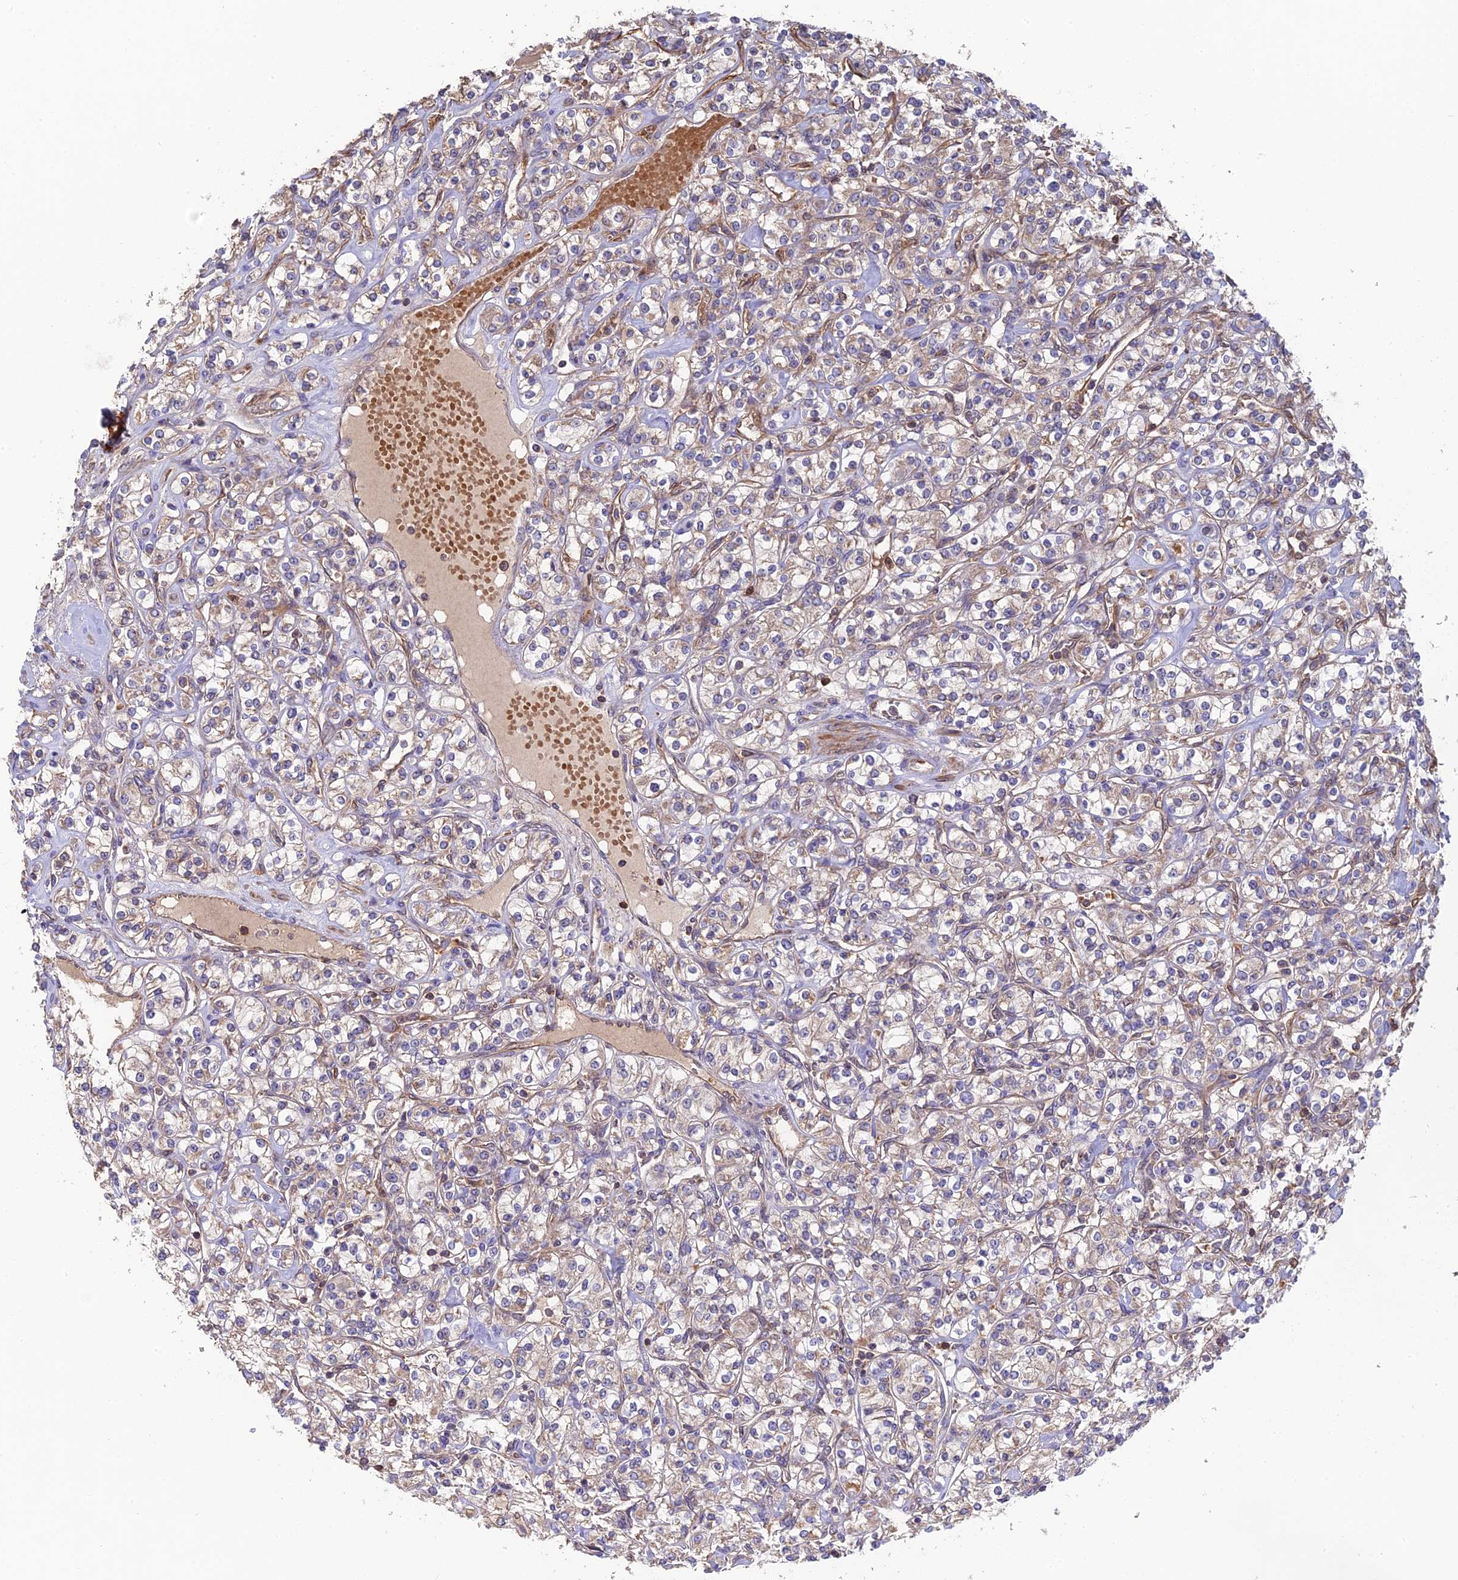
{"staining": {"intensity": "weak", "quantity": "25%-75%", "location": "cytoplasmic/membranous"}, "tissue": "renal cancer", "cell_type": "Tumor cells", "image_type": "cancer", "snomed": [{"axis": "morphology", "description": "Adenocarcinoma, NOS"}, {"axis": "topography", "description": "Kidney"}], "caption": "A micrograph of human renal cancer (adenocarcinoma) stained for a protein exhibits weak cytoplasmic/membranous brown staining in tumor cells. Ihc stains the protein of interest in brown and the nuclei are stained blue.", "gene": "RPIA", "patient": {"sex": "male", "age": 77}}